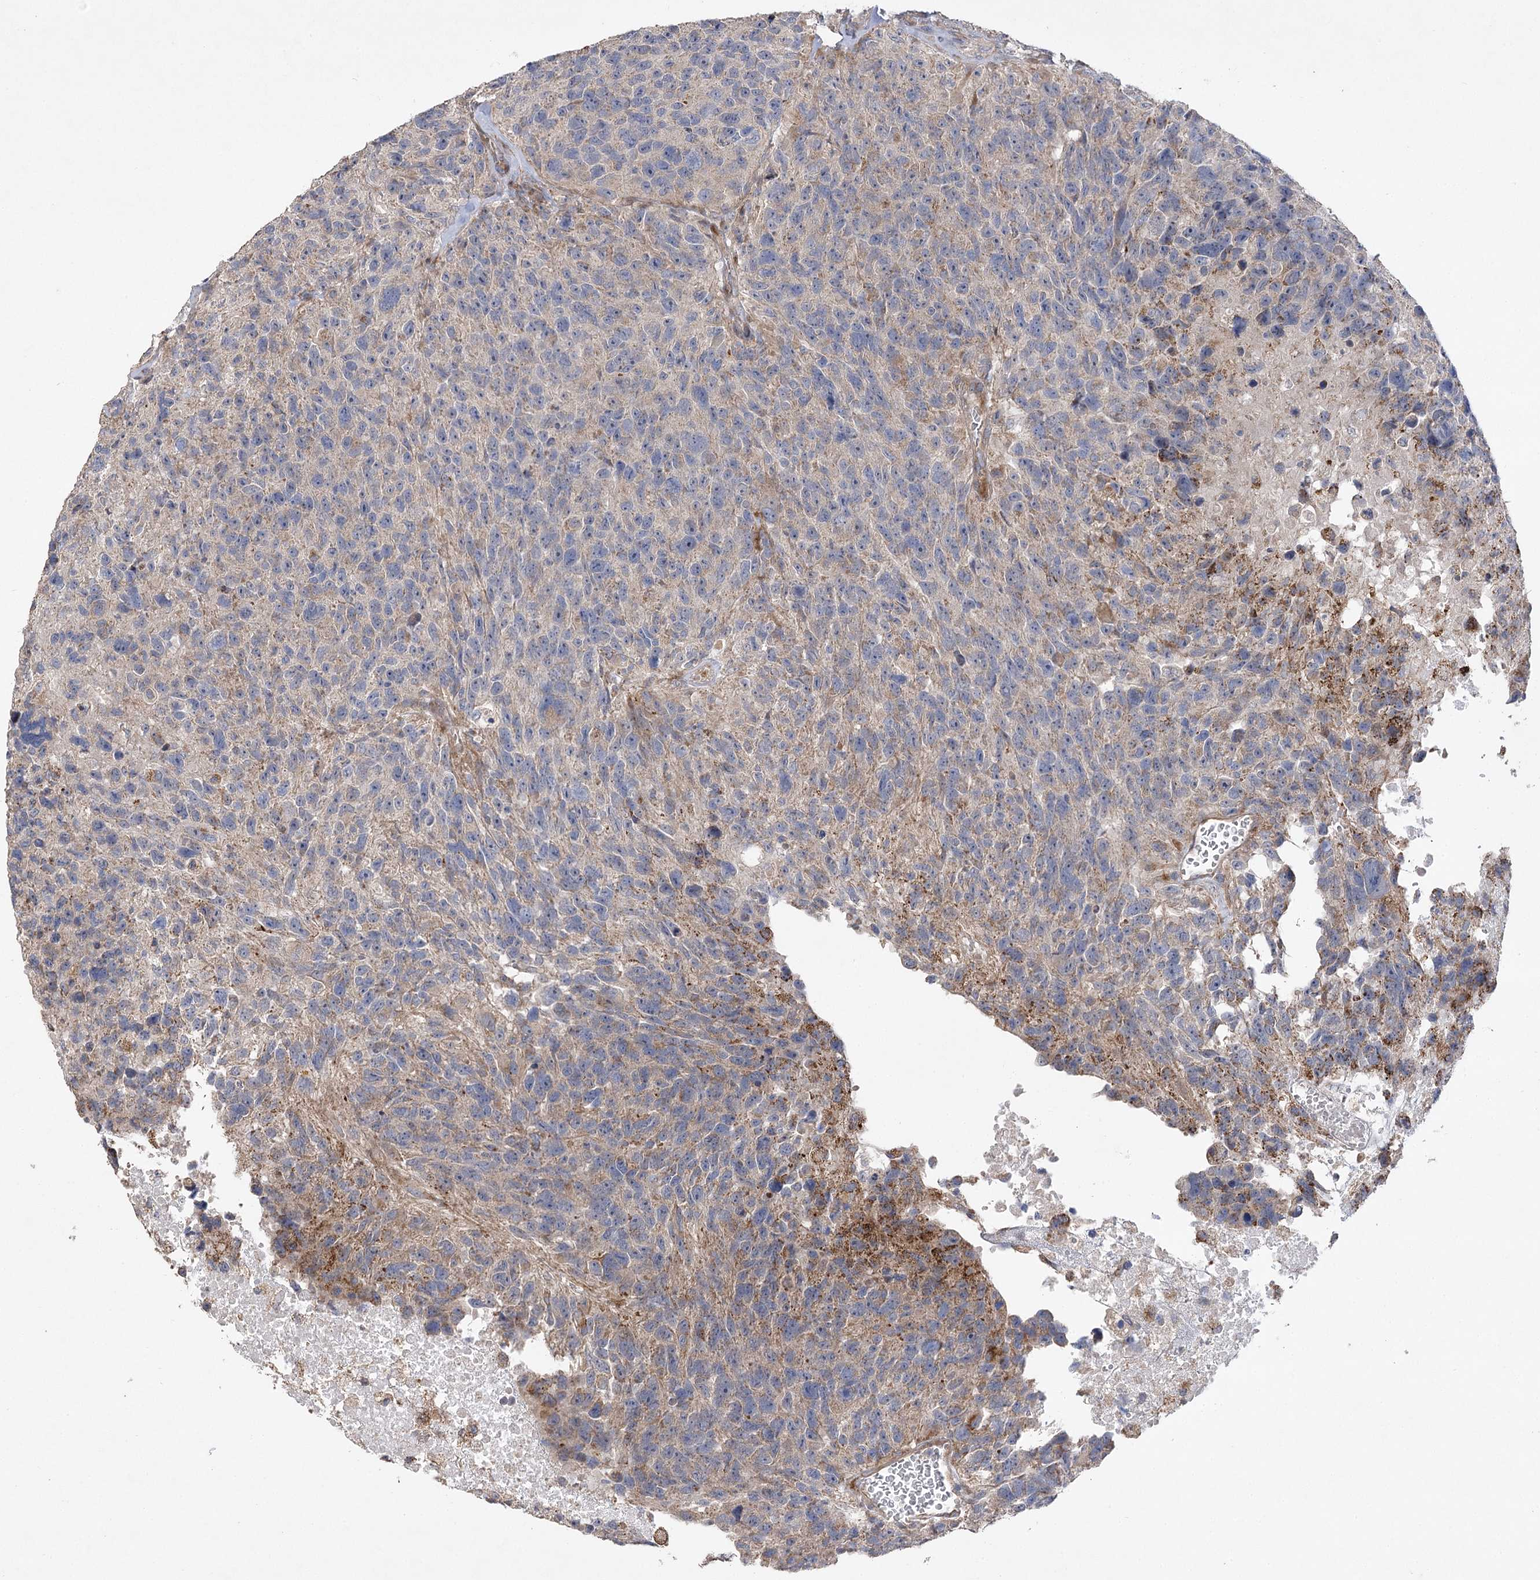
{"staining": {"intensity": "moderate", "quantity": "<25%", "location": "cytoplasmic/membranous"}, "tissue": "glioma", "cell_type": "Tumor cells", "image_type": "cancer", "snomed": [{"axis": "morphology", "description": "Glioma, malignant, High grade"}, {"axis": "topography", "description": "Brain"}], "caption": "Immunohistochemistry (IHC) histopathology image of human glioma stained for a protein (brown), which reveals low levels of moderate cytoplasmic/membranous positivity in about <25% of tumor cells.", "gene": "OBSL1", "patient": {"sex": "male", "age": 69}}